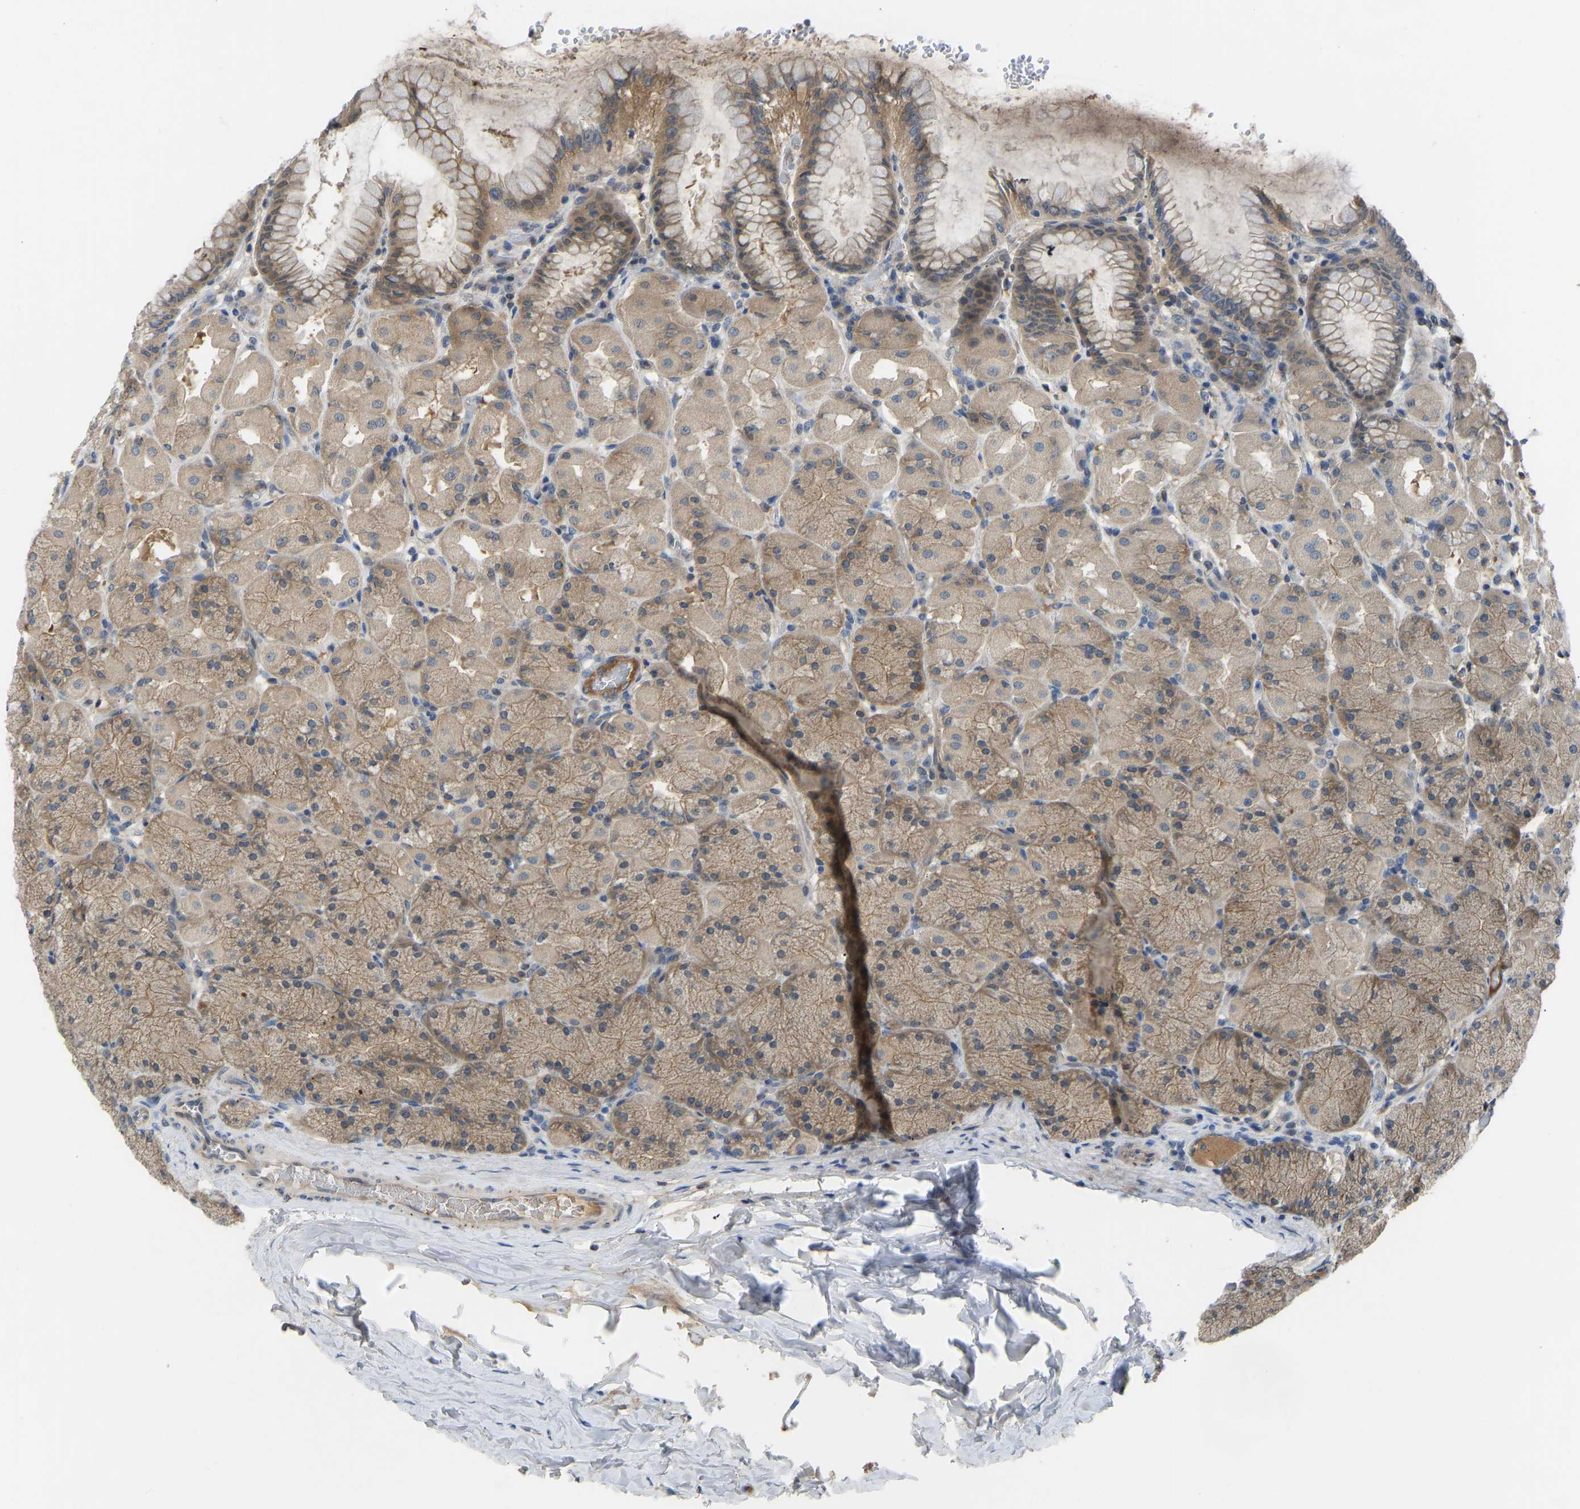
{"staining": {"intensity": "weak", "quantity": ">75%", "location": "cytoplasmic/membranous"}, "tissue": "stomach", "cell_type": "Glandular cells", "image_type": "normal", "snomed": [{"axis": "morphology", "description": "Normal tissue, NOS"}, {"axis": "topography", "description": "Stomach, upper"}], "caption": "Immunohistochemical staining of benign human stomach exhibits >75% levels of weak cytoplasmic/membranous protein positivity in about >75% of glandular cells. (IHC, brightfield microscopy, high magnification).", "gene": "ZNF251", "patient": {"sex": "female", "age": 56}}